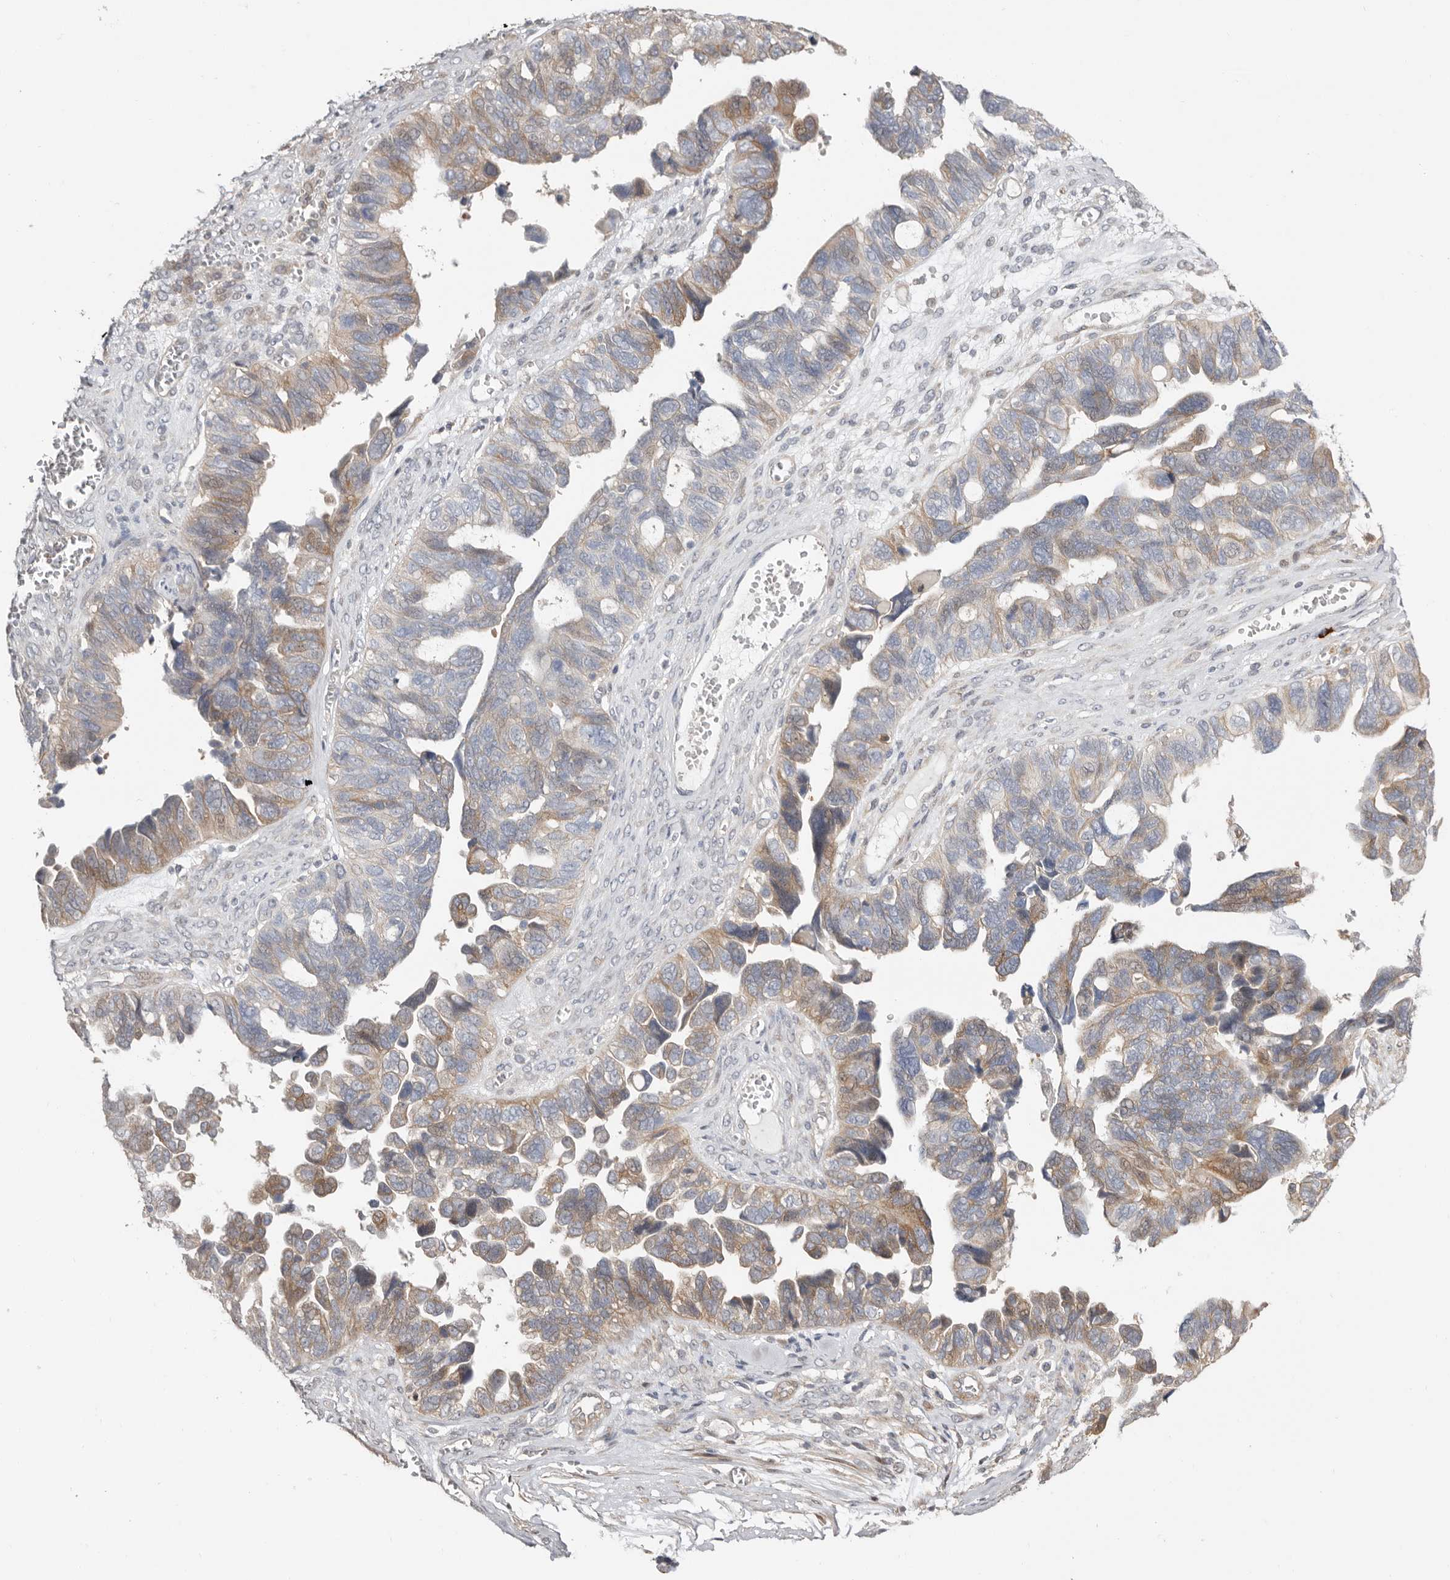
{"staining": {"intensity": "weak", "quantity": "25%-75%", "location": "cytoplasmic/membranous"}, "tissue": "ovarian cancer", "cell_type": "Tumor cells", "image_type": "cancer", "snomed": [{"axis": "morphology", "description": "Cystadenocarcinoma, serous, NOS"}, {"axis": "topography", "description": "Ovary"}], "caption": "Protein expression analysis of ovarian serous cystadenocarcinoma reveals weak cytoplasmic/membranous expression in about 25%-75% of tumor cells. The protein is stained brown, and the nuclei are stained in blue (DAB IHC with brightfield microscopy, high magnification).", "gene": "MSRB2", "patient": {"sex": "female", "age": 79}}